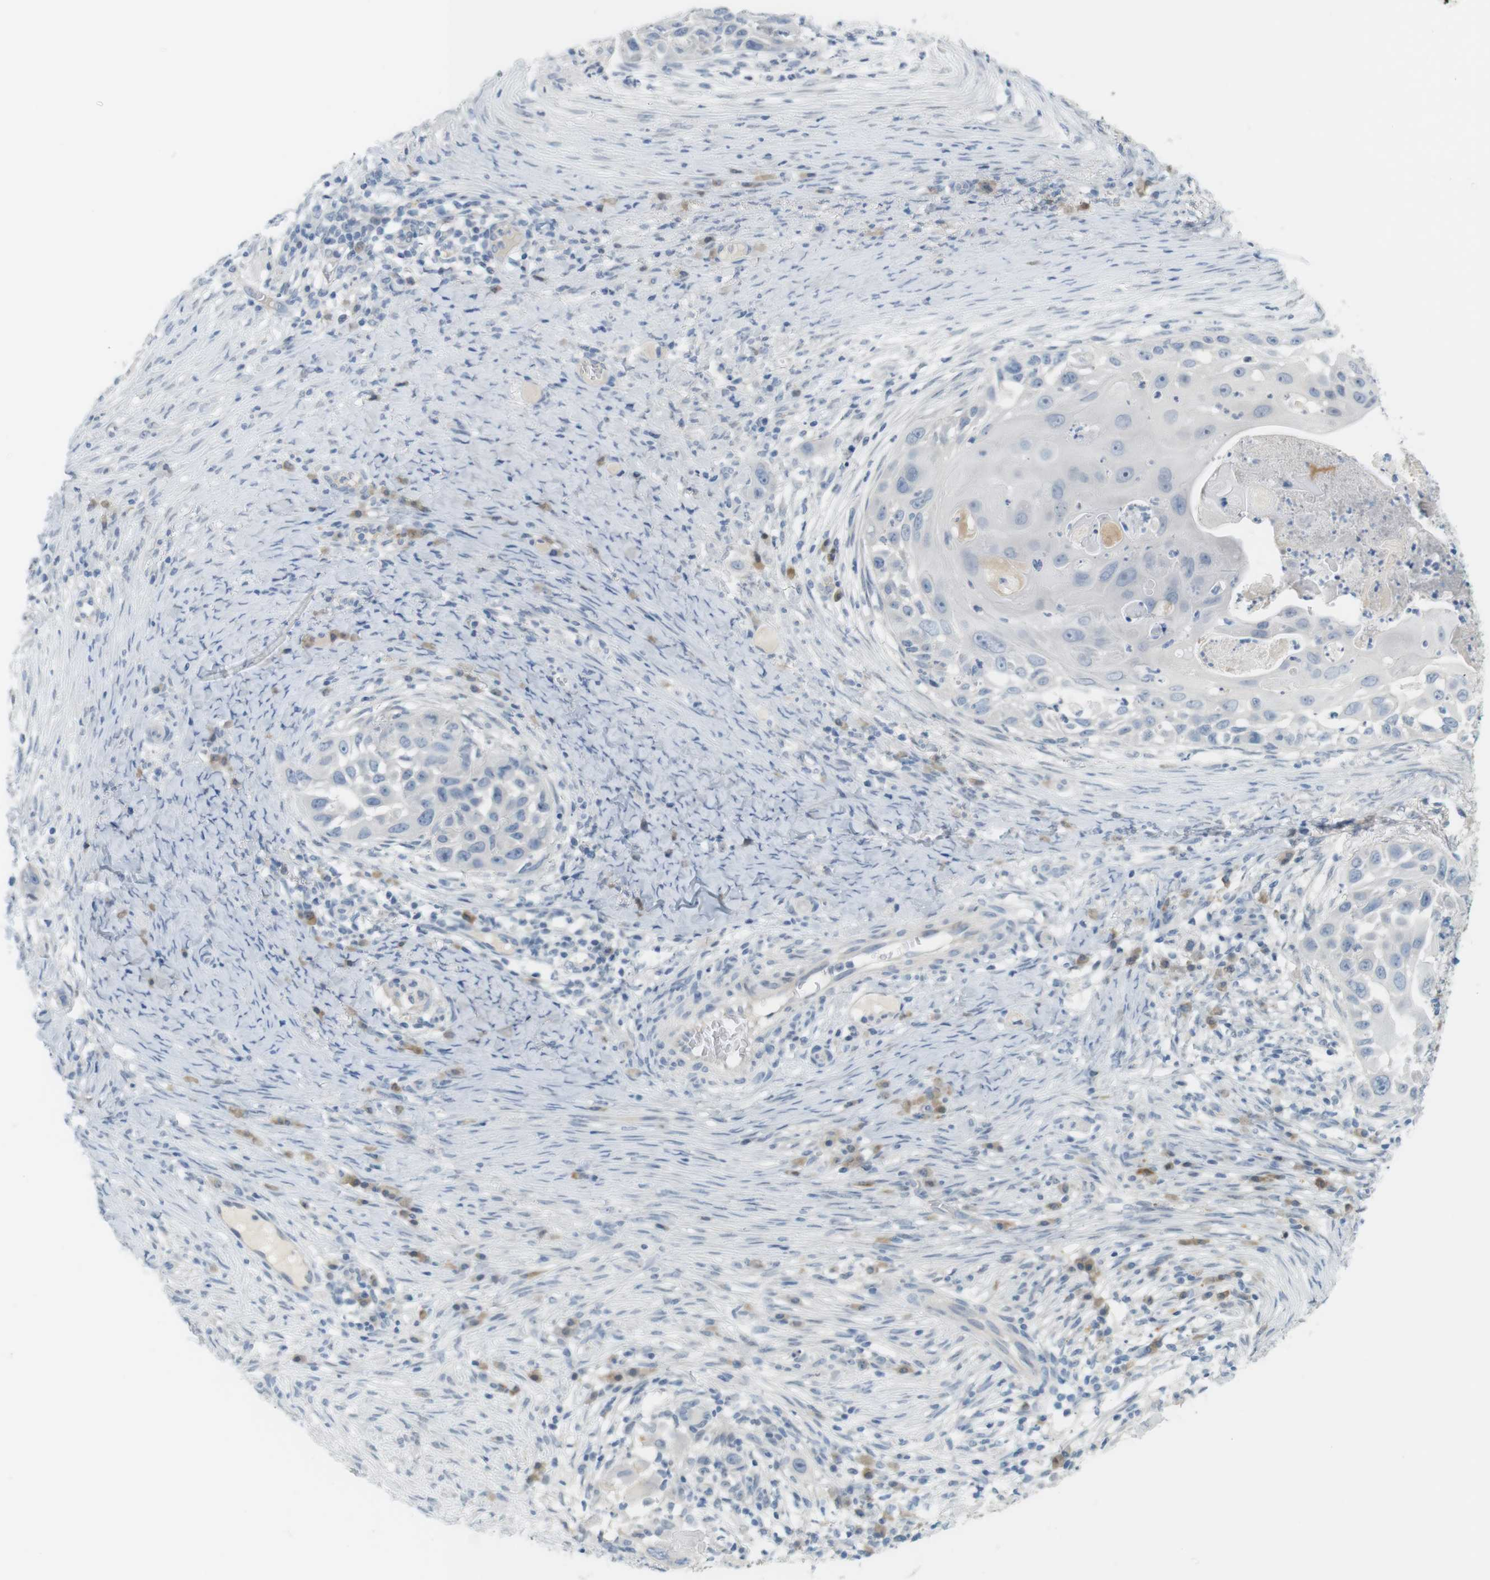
{"staining": {"intensity": "negative", "quantity": "none", "location": "none"}, "tissue": "skin cancer", "cell_type": "Tumor cells", "image_type": "cancer", "snomed": [{"axis": "morphology", "description": "Squamous cell carcinoma, NOS"}, {"axis": "topography", "description": "Skin"}], "caption": "The IHC image has no significant positivity in tumor cells of skin squamous cell carcinoma tissue.", "gene": "CREB3L2", "patient": {"sex": "female", "age": 44}}